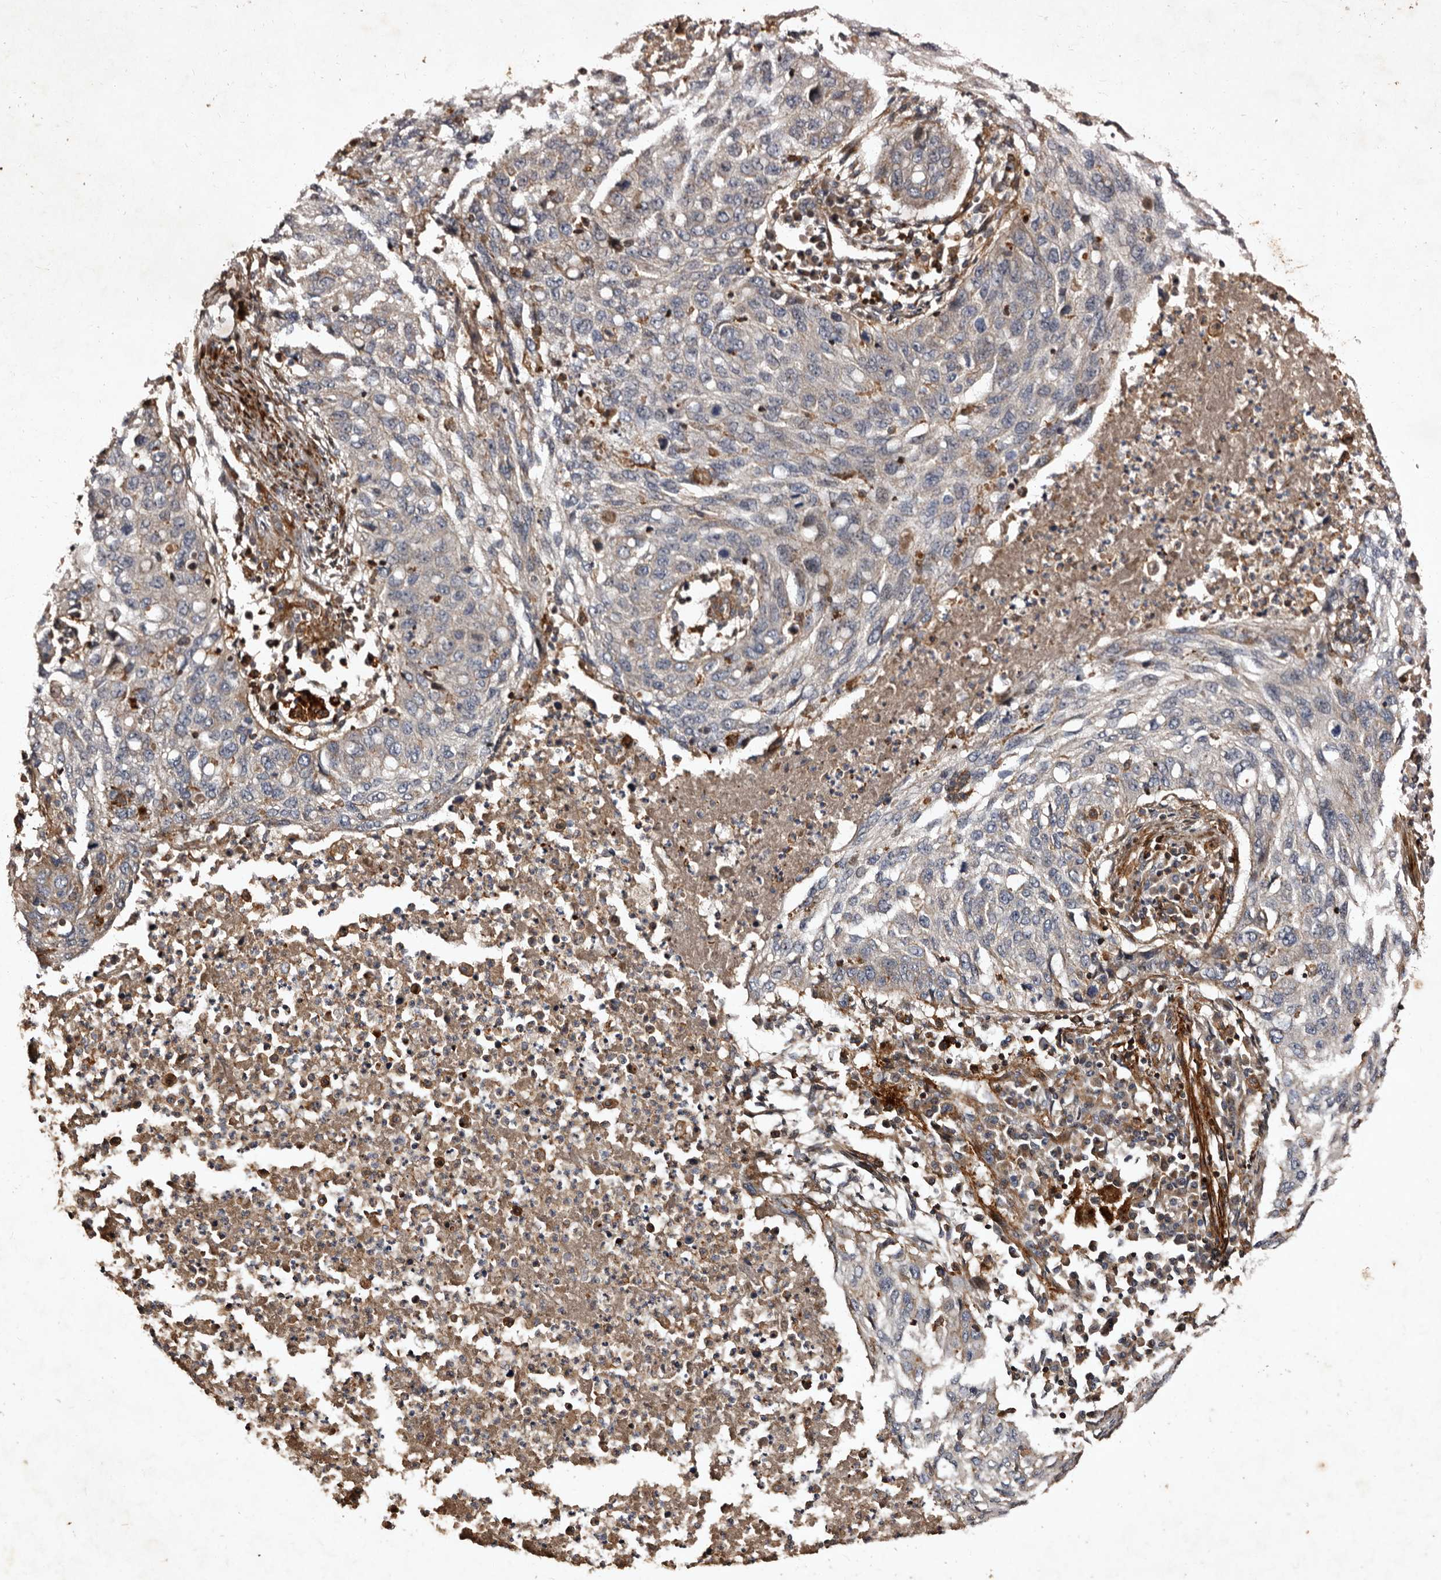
{"staining": {"intensity": "negative", "quantity": "none", "location": "none"}, "tissue": "lung cancer", "cell_type": "Tumor cells", "image_type": "cancer", "snomed": [{"axis": "morphology", "description": "Squamous cell carcinoma, NOS"}, {"axis": "topography", "description": "Lung"}], "caption": "Human lung cancer stained for a protein using immunohistochemistry shows no expression in tumor cells.", "gene": "PRKD3", "patient": {"sex": "female", "age": 63}}